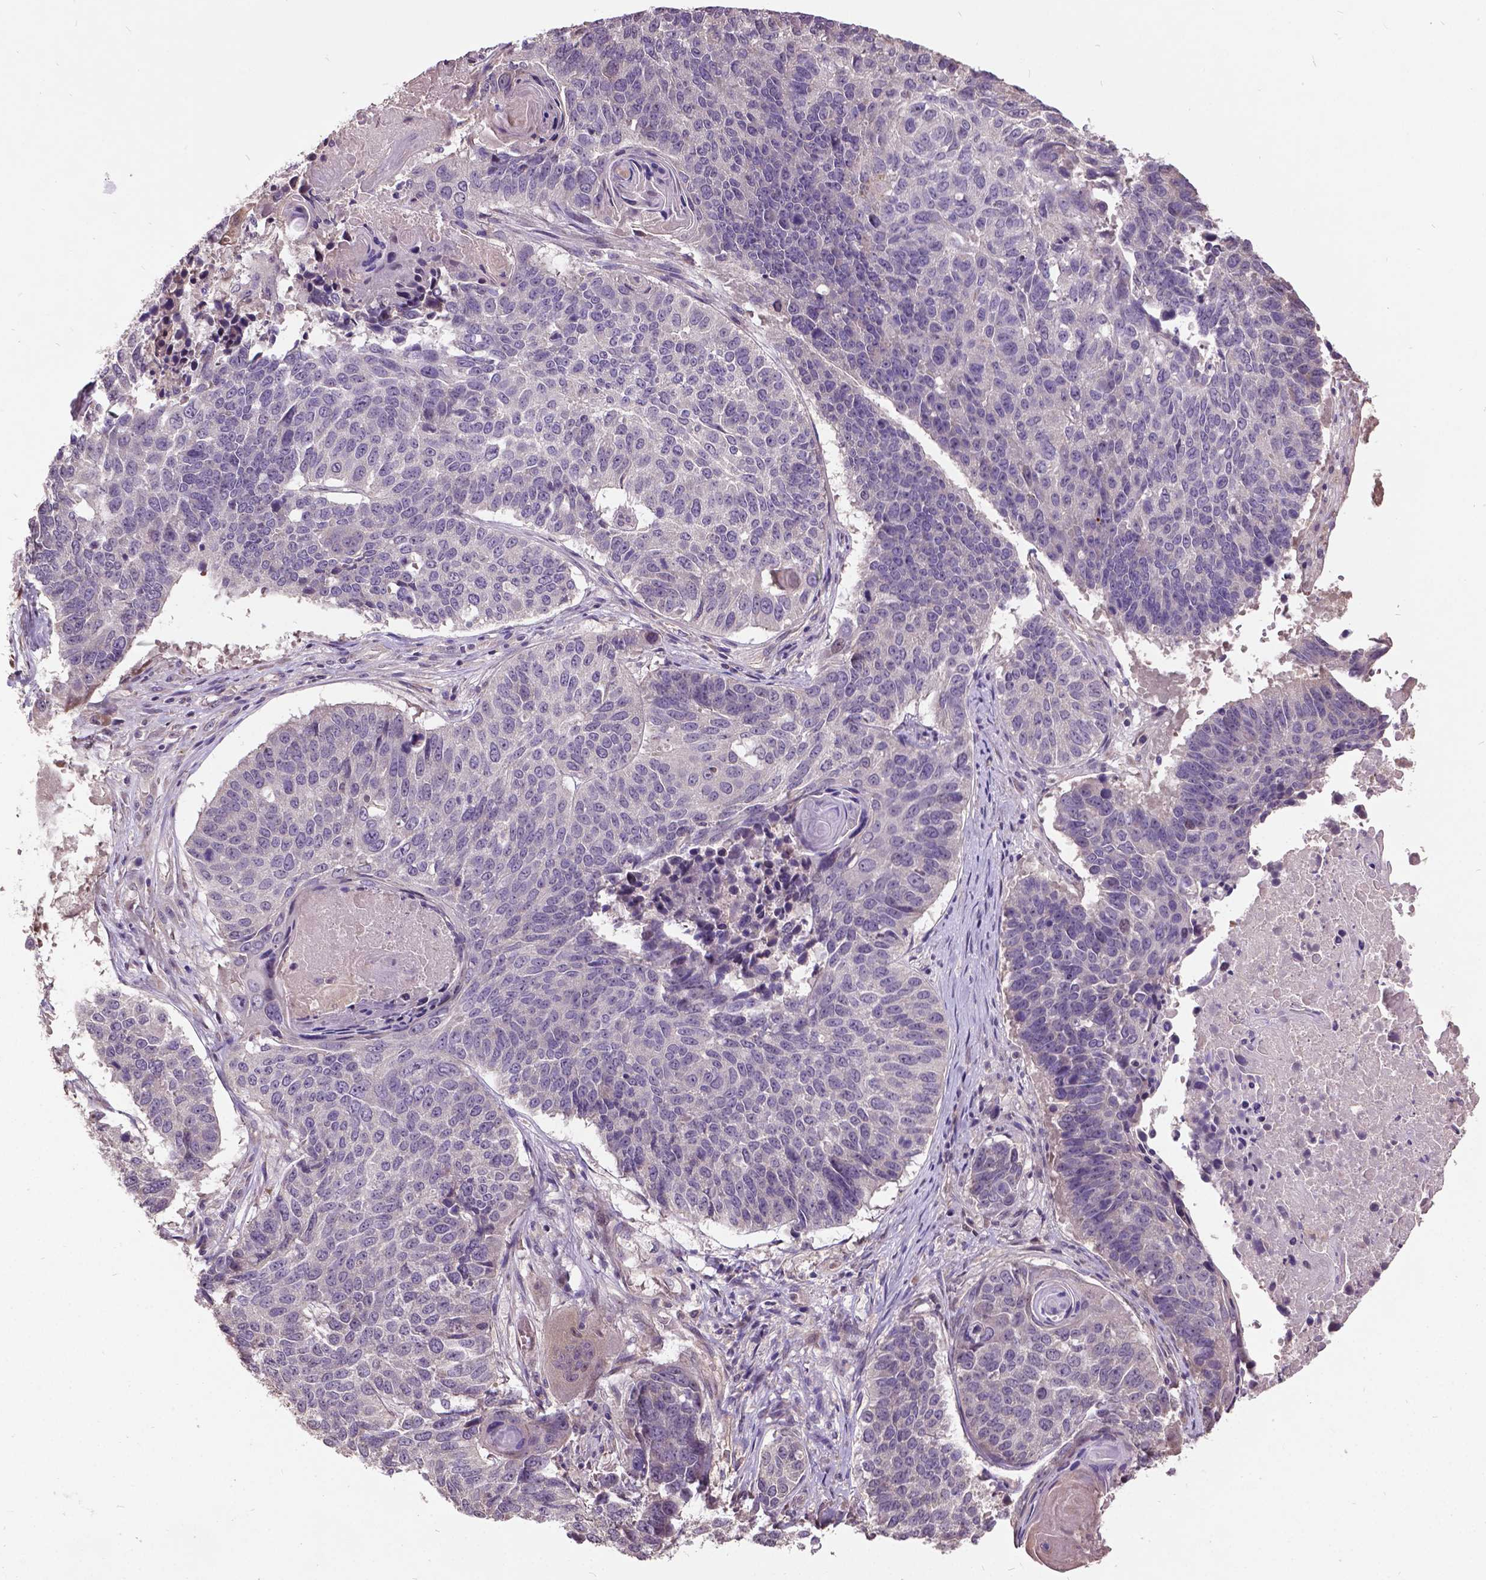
{"staining": {"intensity": "negative", "quantity": "none", "location": "none"}, "tissue": "lung cancer", "cell_type": "Tumor cells", "image_type": "cancer", "snomed": [{"axis": "morphology", "description": "Squamous cell carcinoma, NOS"}, {"axis": "topography", "description": "Lung"}], "caption": "Lung squamous cell carcinoma stained for a protein using IHC exhibits no staining tumor cells.", "gene": "AP1S3", "patient": {"sex": "male", "age": 73}}